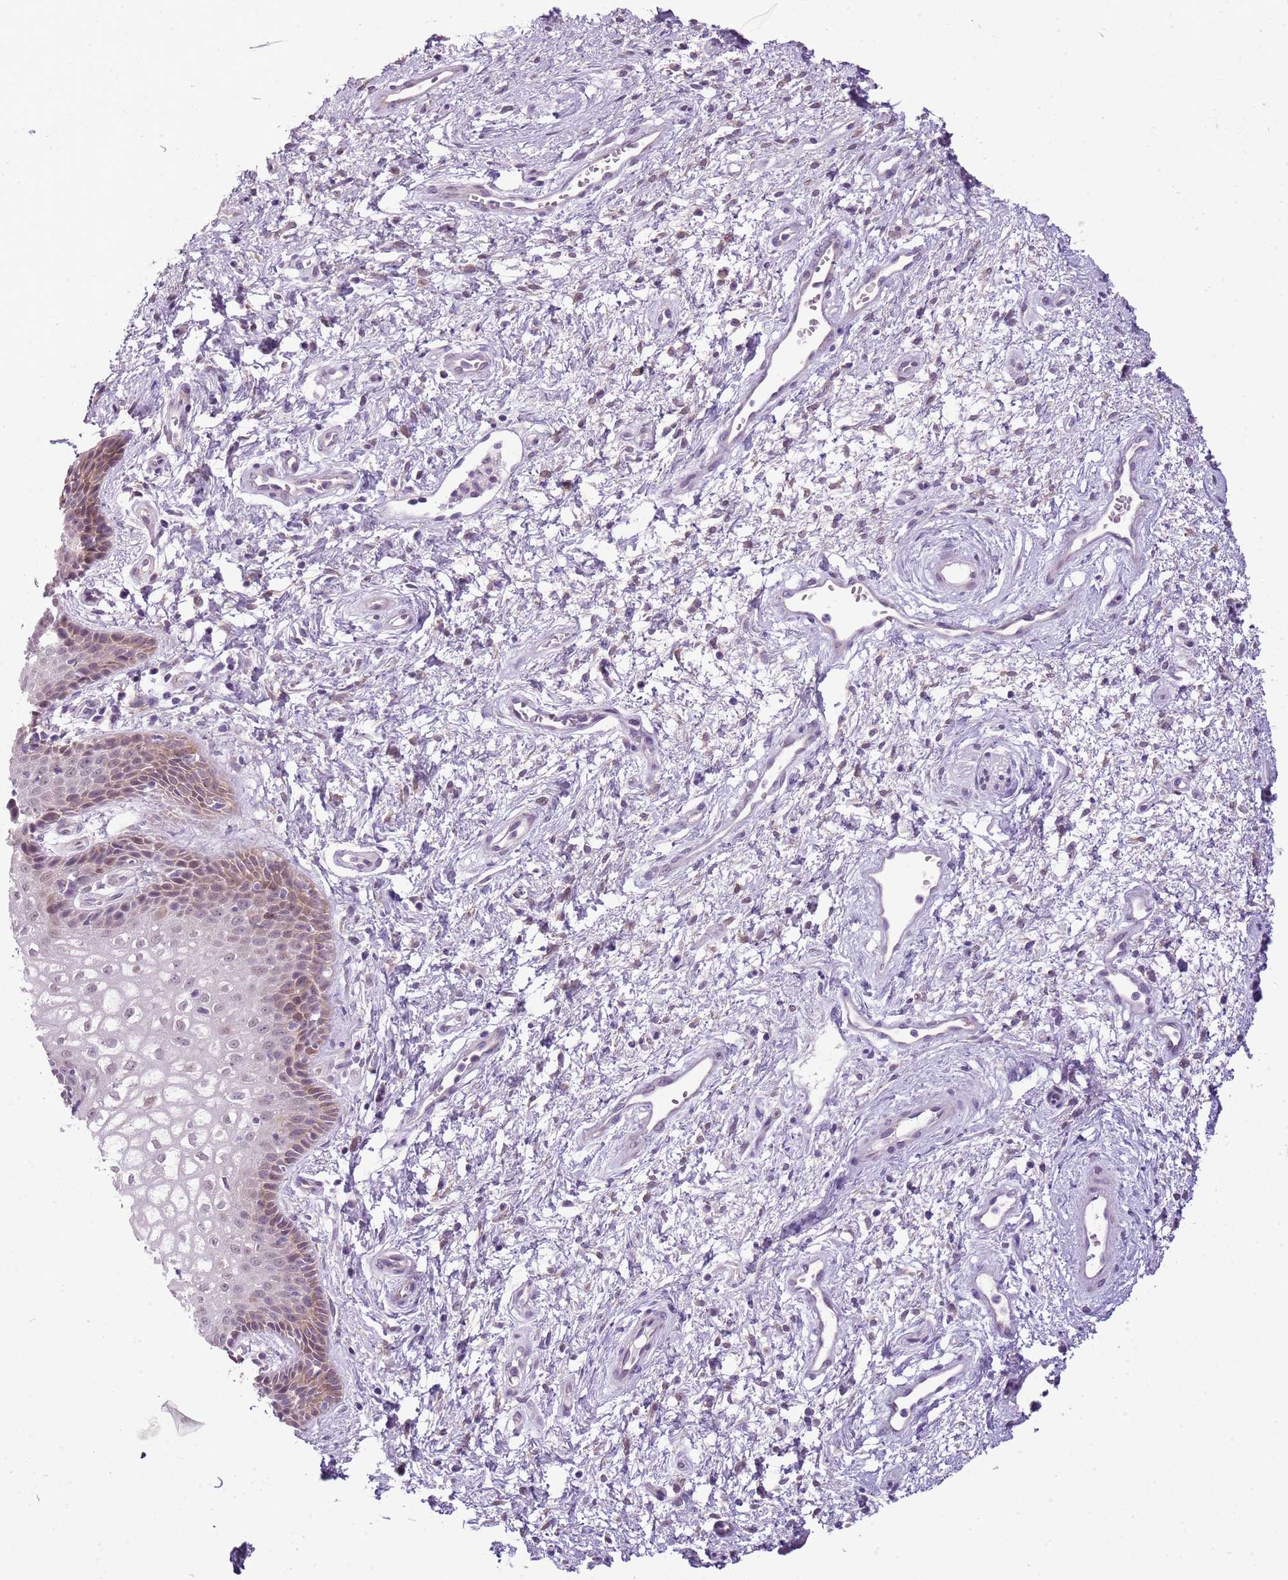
{"staining": {"intensity": "weak", "quantity": "<25%", "location": "cytoplasmic/membranous"}, "tissue": "vagina", "cell_type": "Squamous epithelial cells", "image_type": "normal", "snomed": [{"axis": "morphology", "description": "Normal tissue, NOS"}, {"axis": "topography", "description": "Vagina"}], "caption": "This is an immunohistochemistry histopathology image of benign human vagina. There is no staining in squamous epithelial cells.", "gene": "FAM120C", "patient": {"sex": "female", "age": 34}}